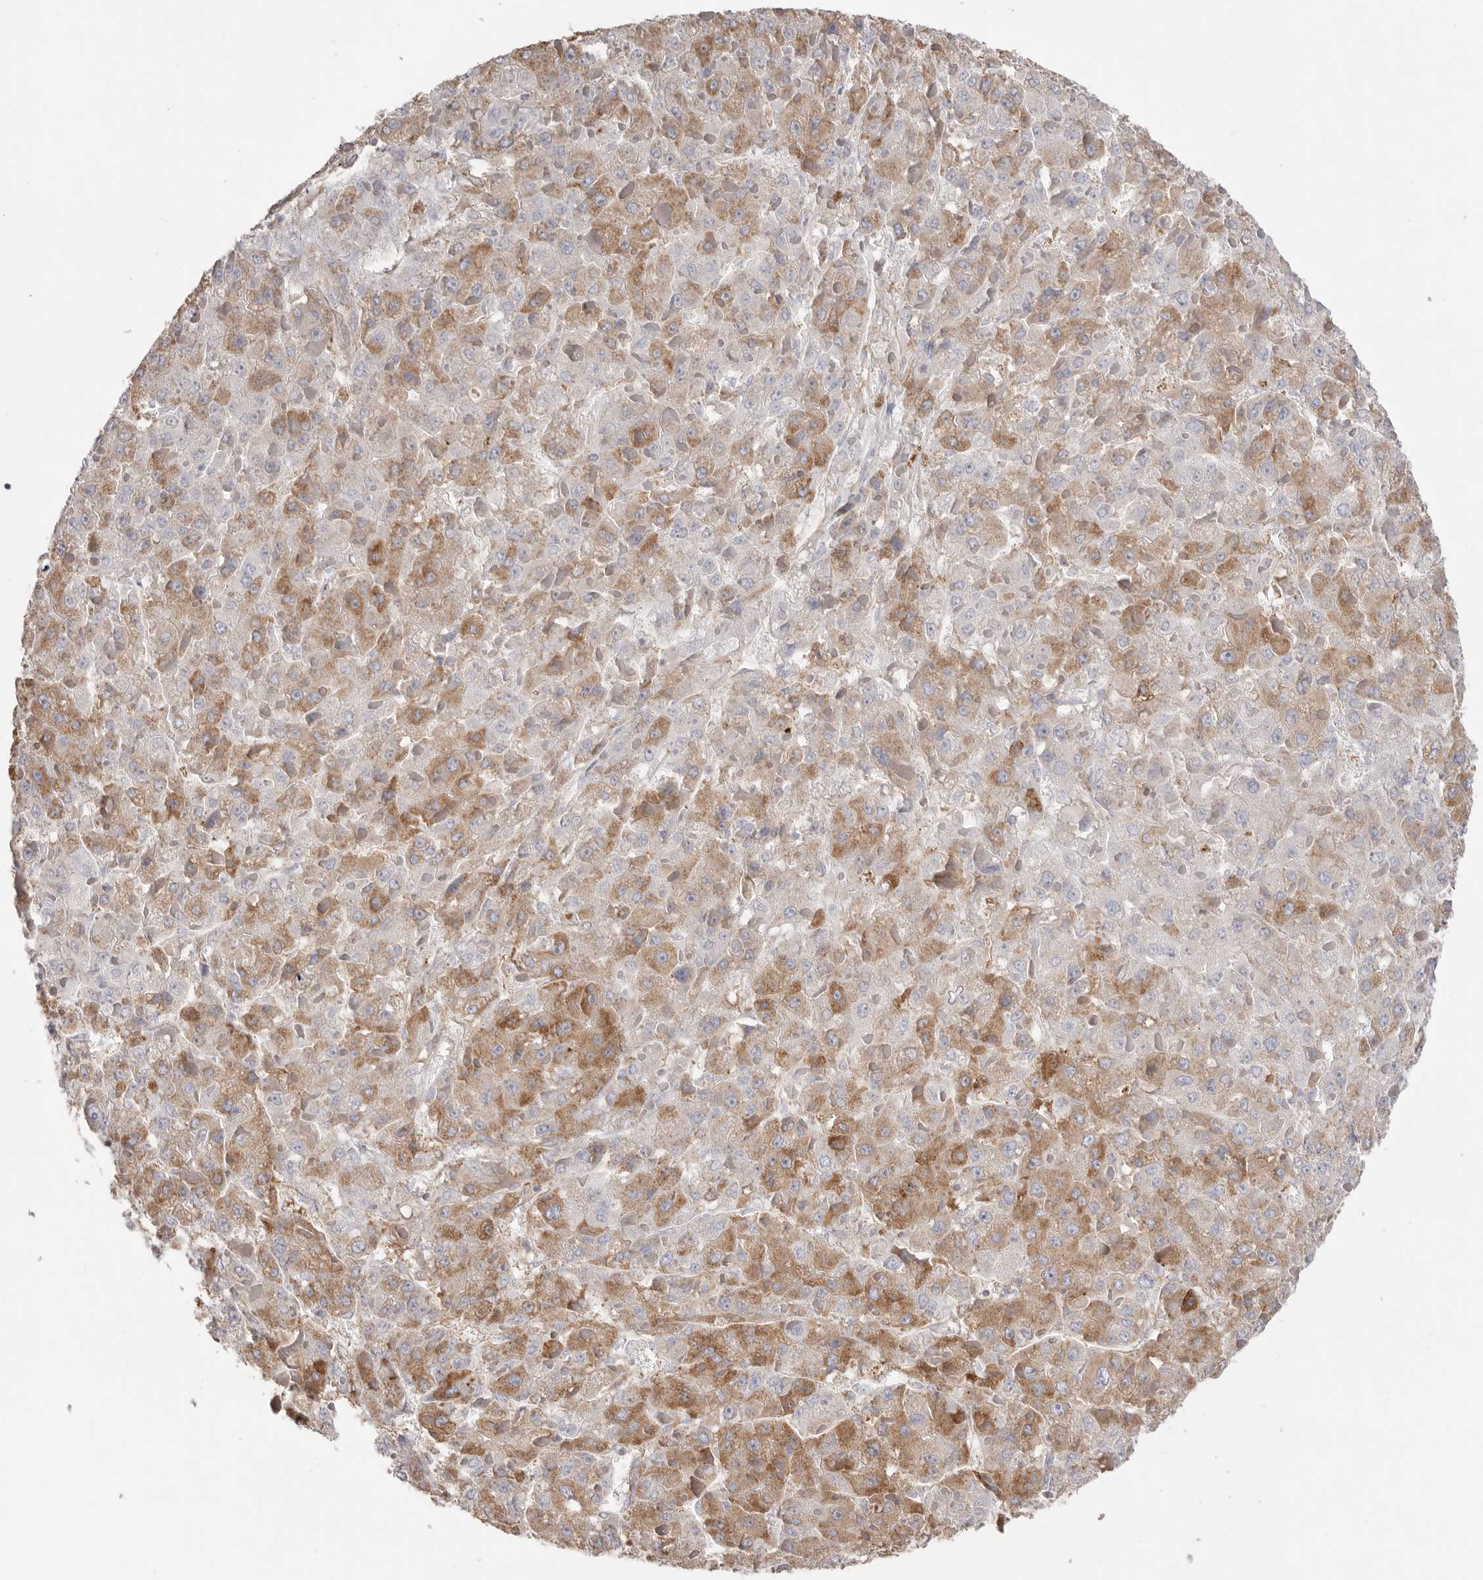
{"staining": {"intensity": "moderate", "quantity": ">75%", "location": "cytoplasmic/membranous"}, "tissue": "liver cancer", "cell_type": "Tumor cells", "image_type": "cancer", "snomed": [{"axis": "morphology", "description": "Carcinoma, Hepatocellular, NOS"}, {"axis": "topography", "description": "Liver"}], "caption": "A medium amount of moderate cytoplasmic/membranous expression is identified in about >75% of tumor cells in hepatocellular carcinoma (liver) tissue.", "gene": "SERBP1", "patient": {"sex": "female", "age": 73}}